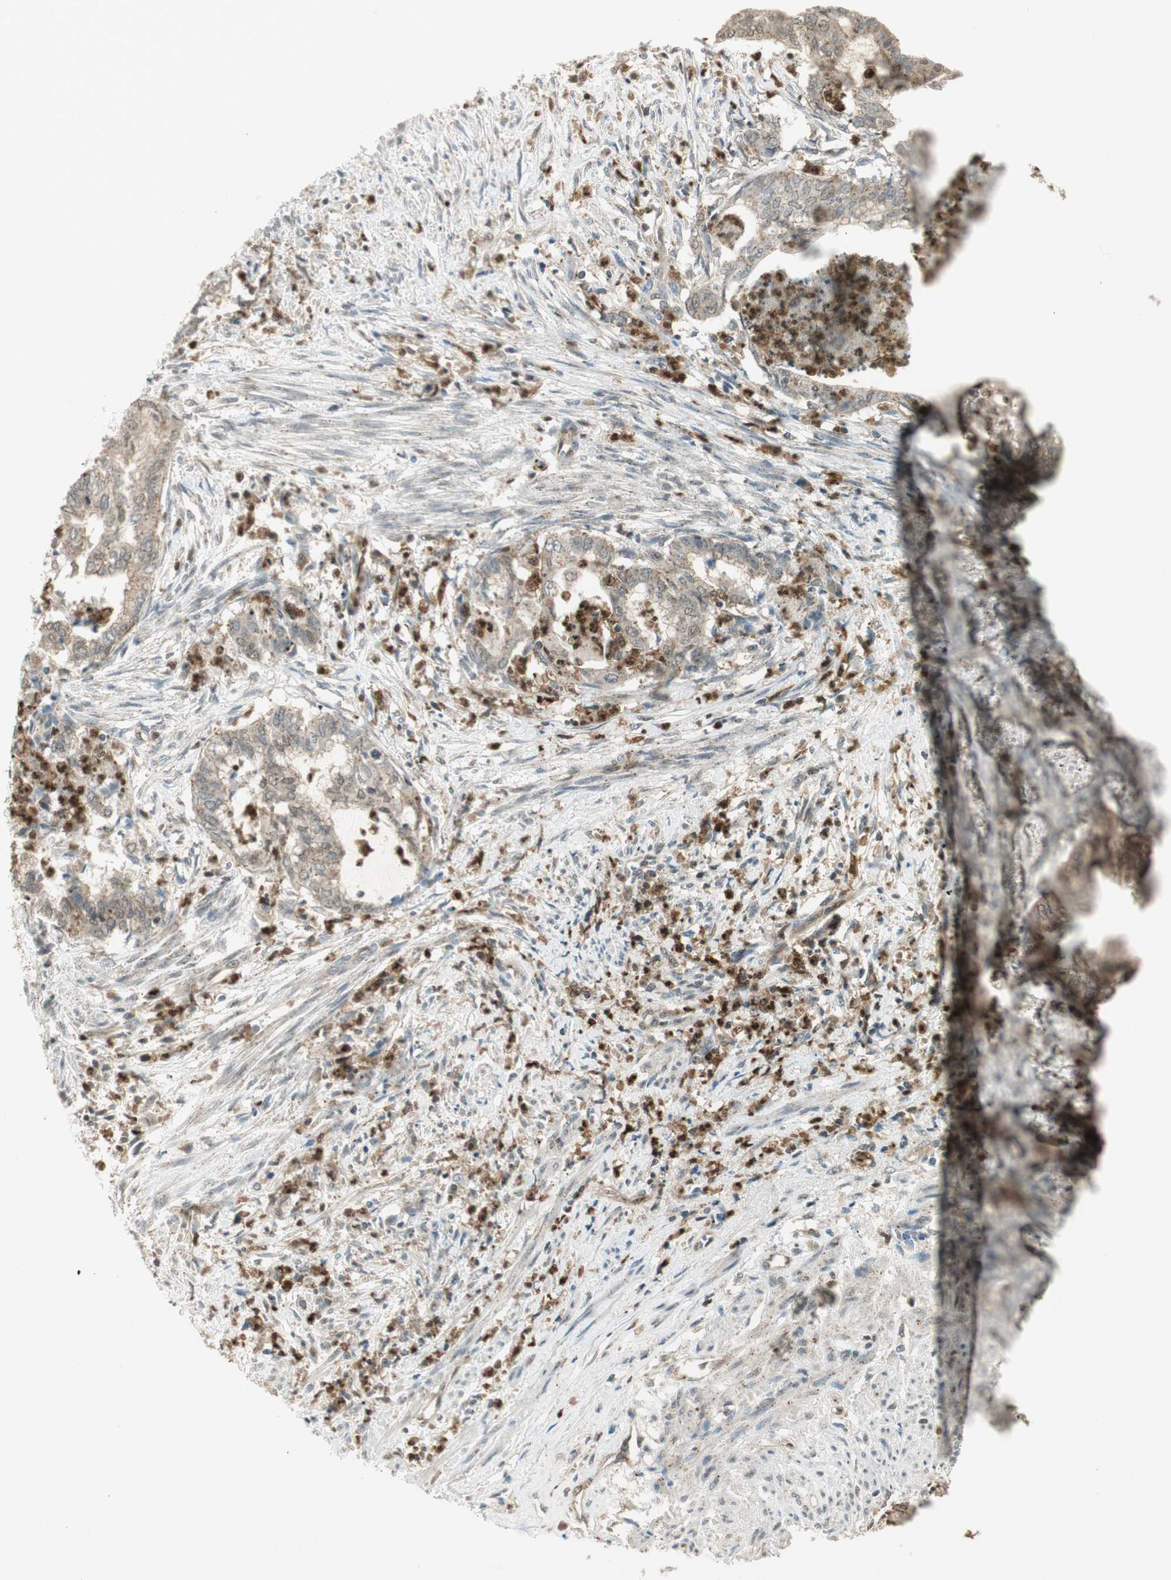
{"staining": {"intensity": "weak", "quantity": "25%-75%", "location": "cytoplasmic/membranous"}, "tissue": "endometrial cancer", "cell_type": "Tumor cells", "image_type": "cancer", "snomed": [{"axis": "morphology", "description": "Necrosis, NOS"}, {"axis": "morphology", "description": "Adenocarcinoma, NOS"}, {"axis": "topography", "description": "Endometrium"}], "caption": "DAB (3,3'-diaminobenzidine) immunohistochemical staining of human endometrial adenocarcinoma demonstrates weak cytoplasmic/membranous protein staining in approximately 25%-75% of tumor cells.", "gene": "LTA4H", "patient": {"sex": "female", "age": 79}}